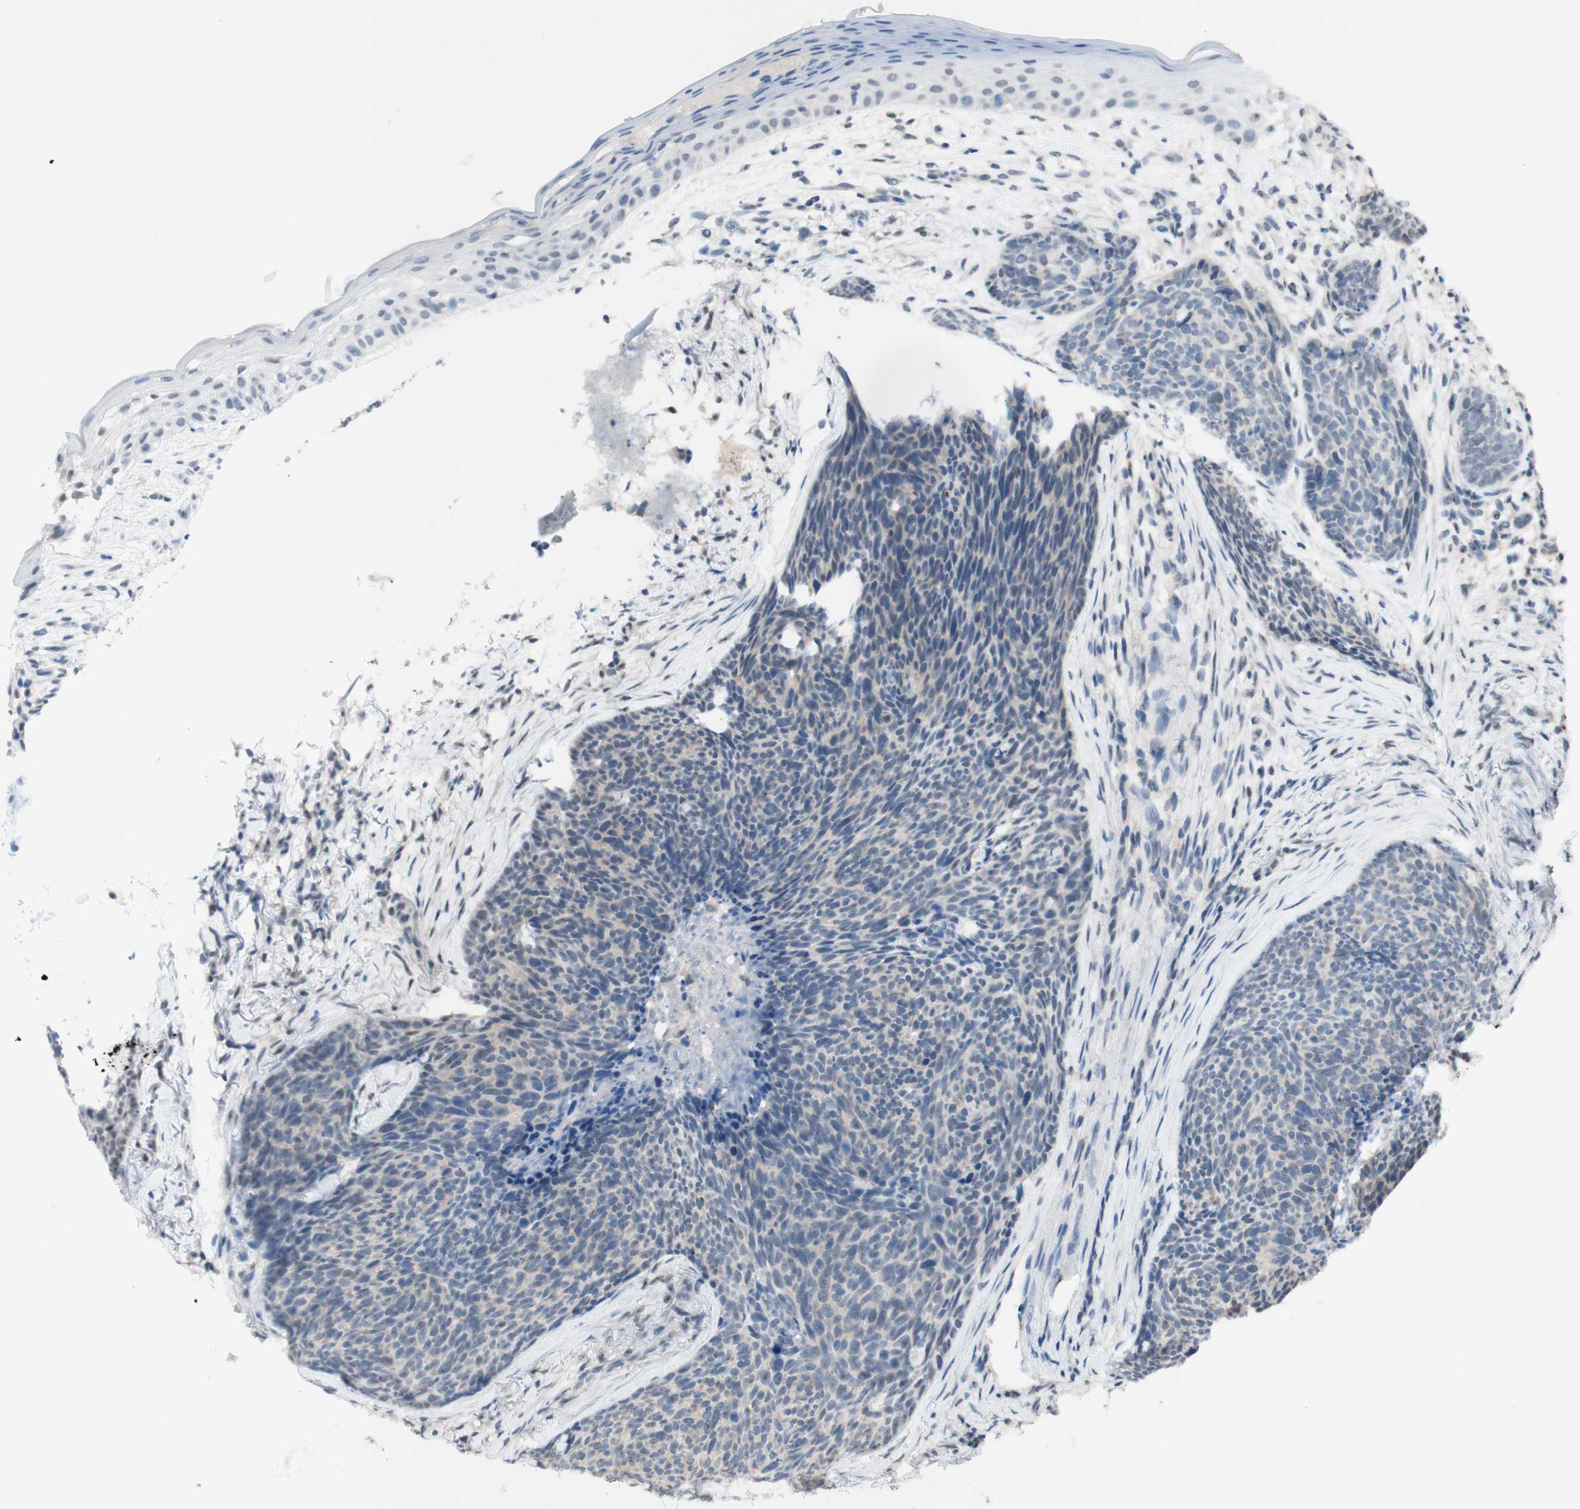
{"staining": {"intensity": "weak", "quantity": "<25%", "location": "cytoplasmic/membranous"}, "tissue": "skin cancer", "cell_type": "Tumor cells", "image_type": "cancer", "snomed": [{"axis": "morphology", "description": "Basal cell carcinoma"}, {"axis": "topography", "description": "Skin"}], "caption": "This is a photomicrograph of IHC staining of skin cancer, which shows no staining in tumor cells. (DAB immunohistochemistry visualized using brightfield microscopy, high magnification).", "gene": "JPH1", "patient": {"sex": "female", "age": 70}}